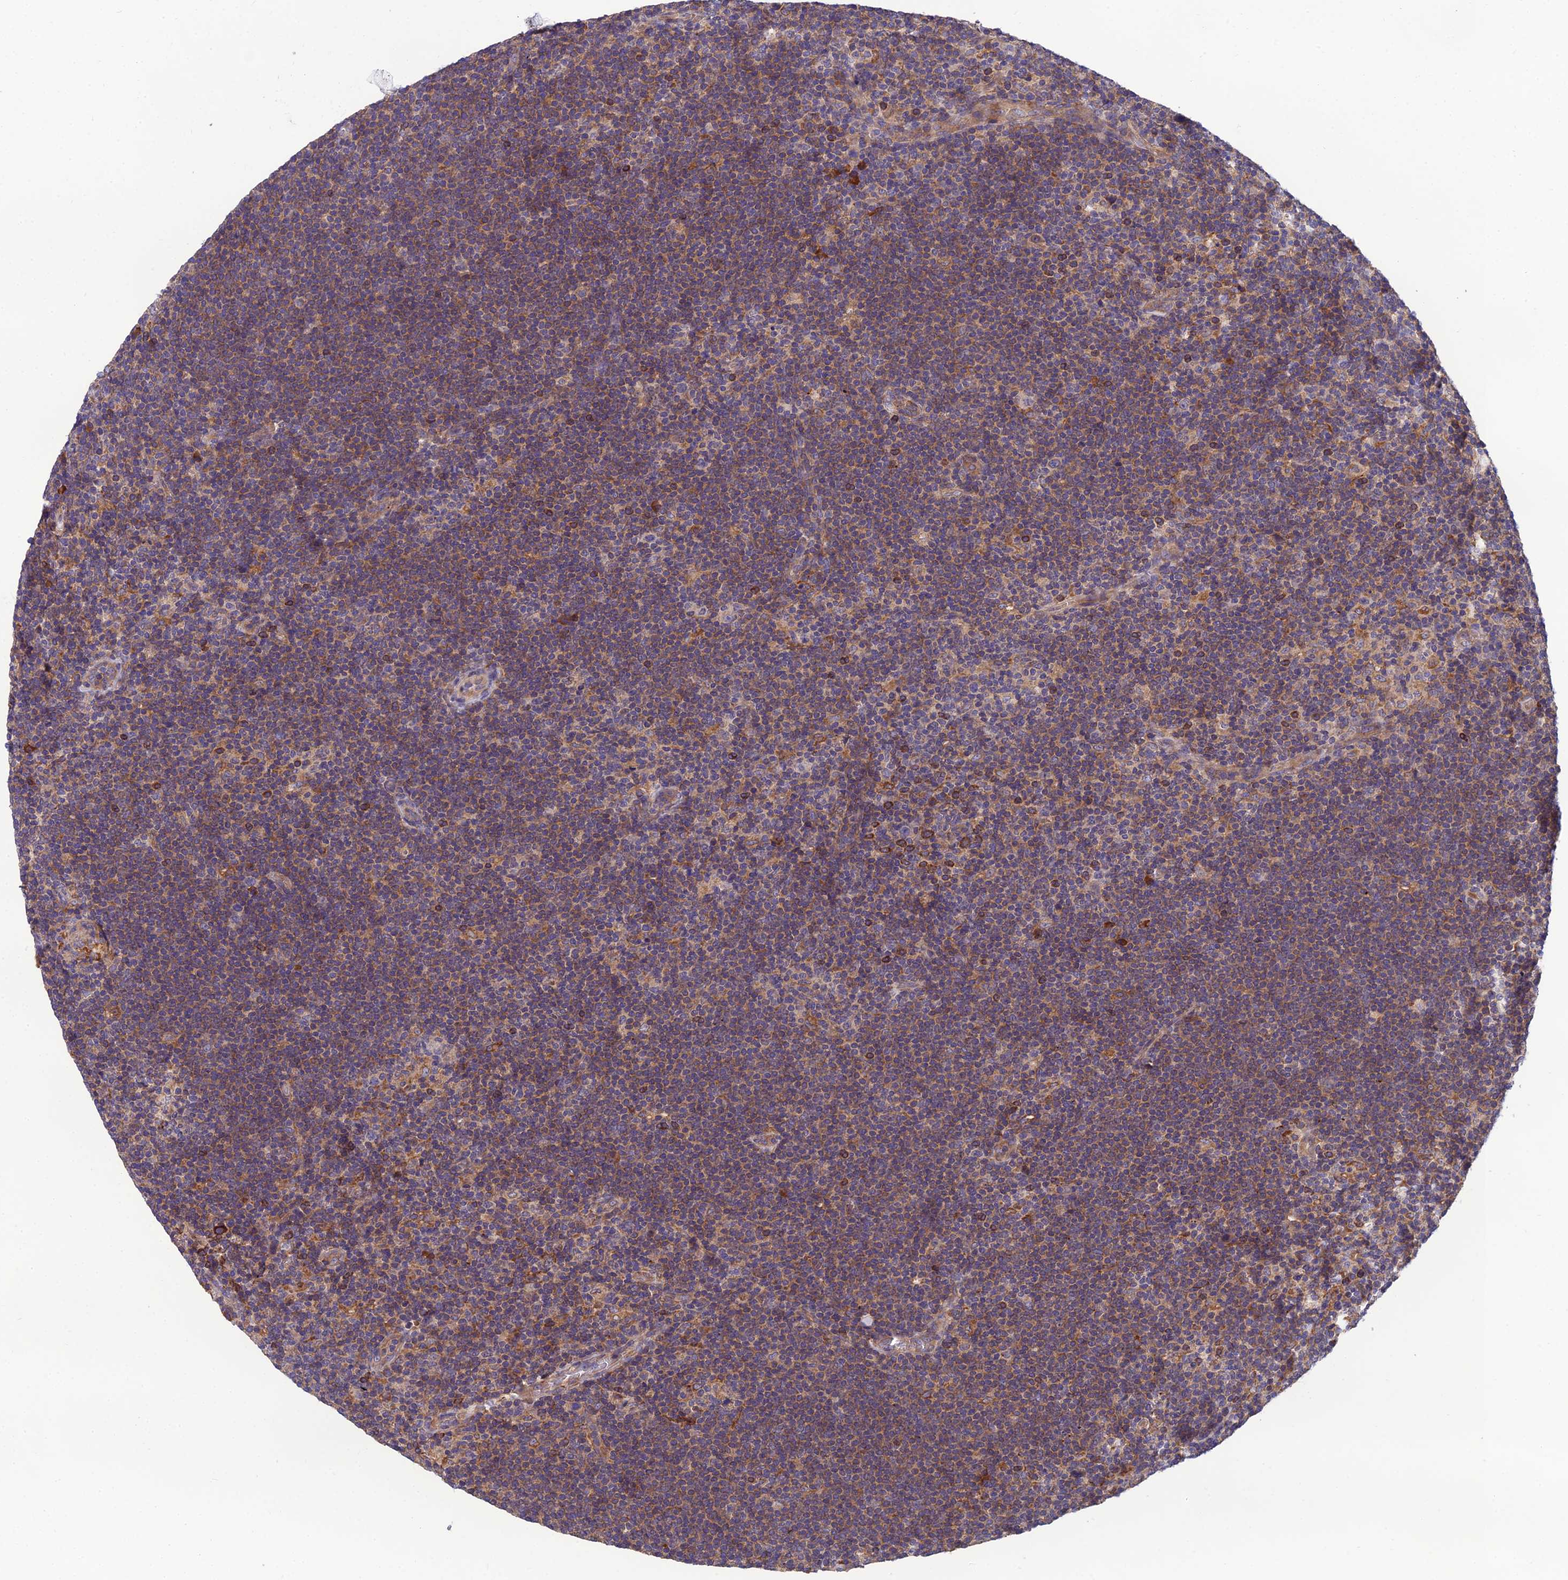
{"staining": {"intensity": "moderate", "quantity": "<25%", "location": "cytoplasmic/membranous"}, "tissue": "lymphoma", "cell_type": "Tumor cells", "image_type": "cancer", "snomed": [{"axis": "morphology", "description": "Hodgkin's disease, NOS"}, {"axis": "topography", "description": "Lymph node"}], "caption": "High-power microscopy captured an IHC image of Hodgkin's disease, revealing moderate cytoplasmic/membranous expression in approximately <25% of tumor cells.", "gene": "UMAD1", "patient": {"sex": "female", "age": 57}}